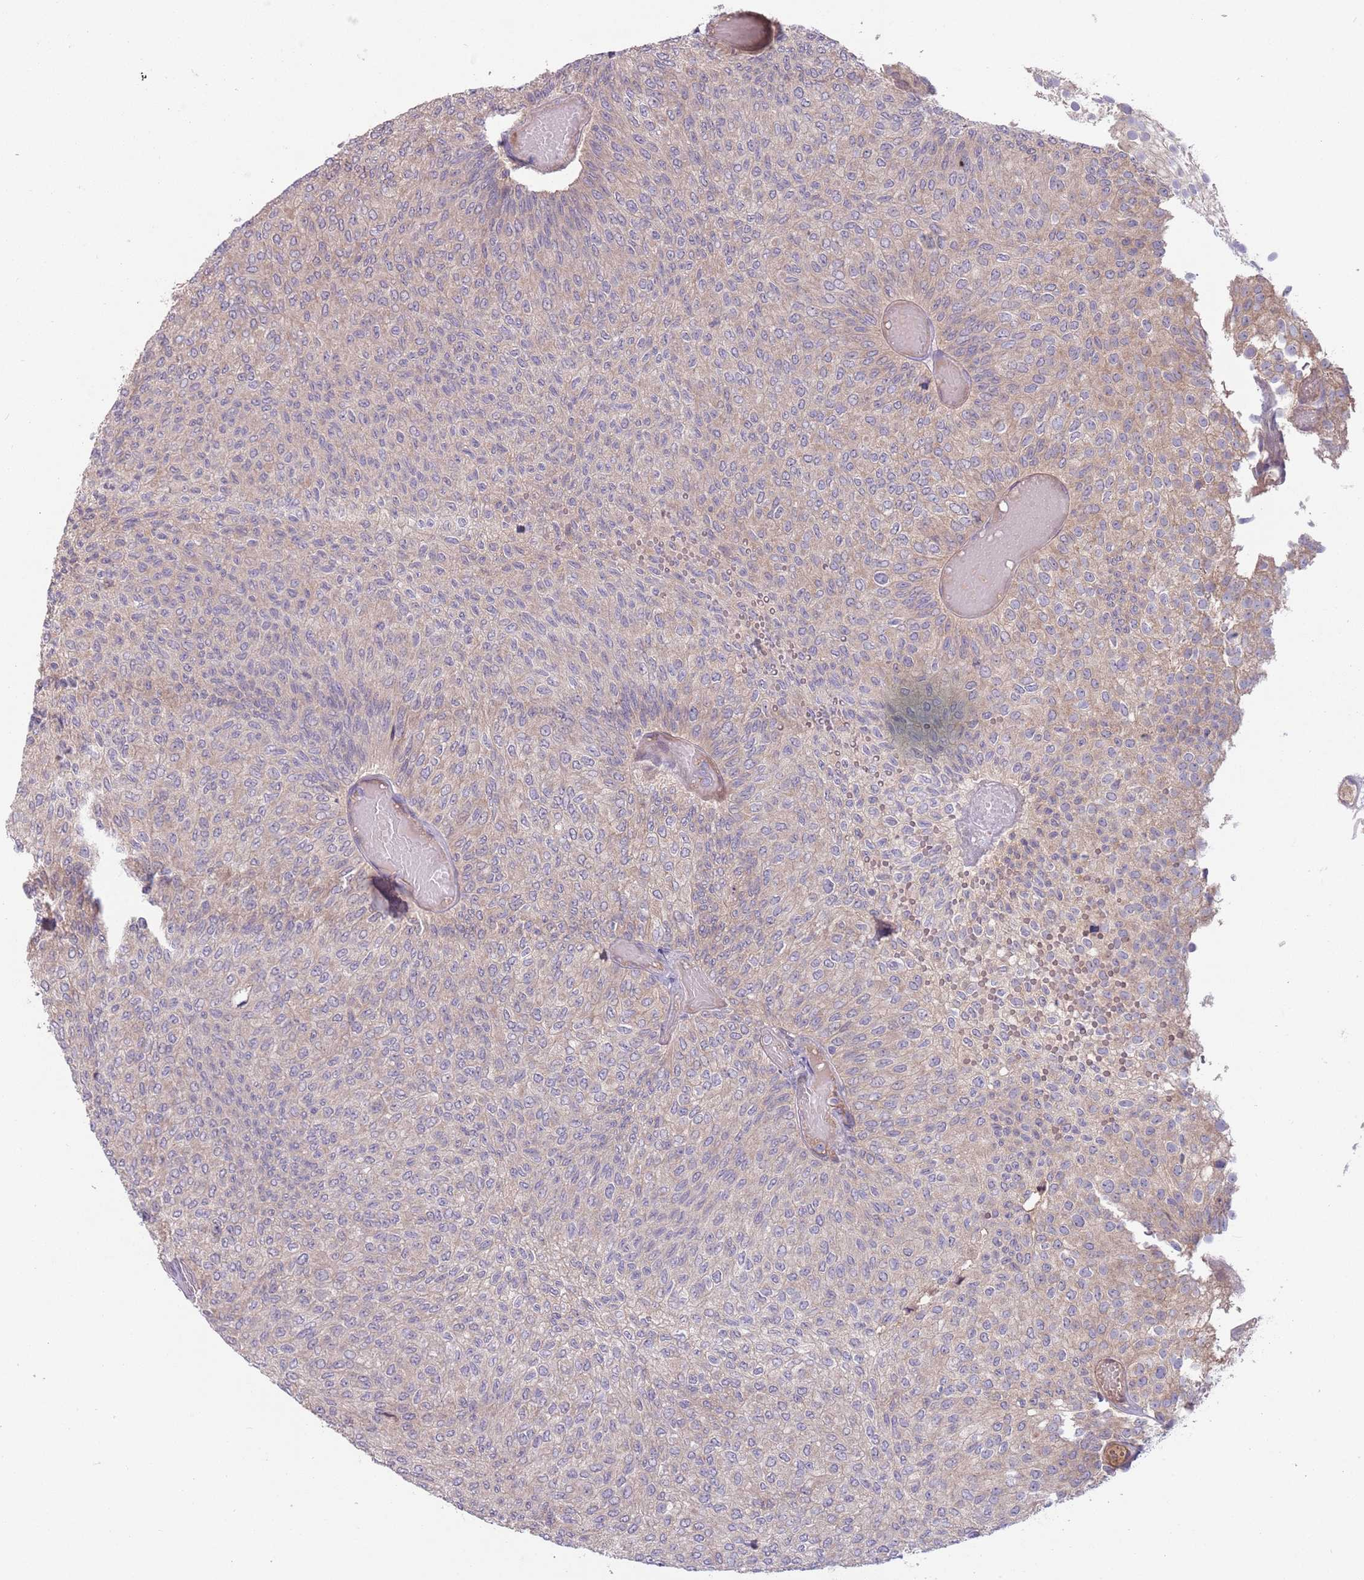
{"staining": {"intensity": "weak", "quantity": "<25%", "location": "cytoplasmic/membranous"}, "tissue": "urothelial cancer", "cell_type": "Tumor cells", "image_type": "cancer", "snomed": [{"axis": "morphology", "description": "Urothelial carcinoma, Low grade"}, {"axis": "topography", "description": "Urinary bladder"}], "caption": "A micrograph of human urothelial carcinoma (low-grade) is negative for staining in tumor cells. (DAB (3,3'-diaminobenzidine) IHC, high magnification).", "gene": "SAV1", "patient": {"sex": "male", "age": 78}}